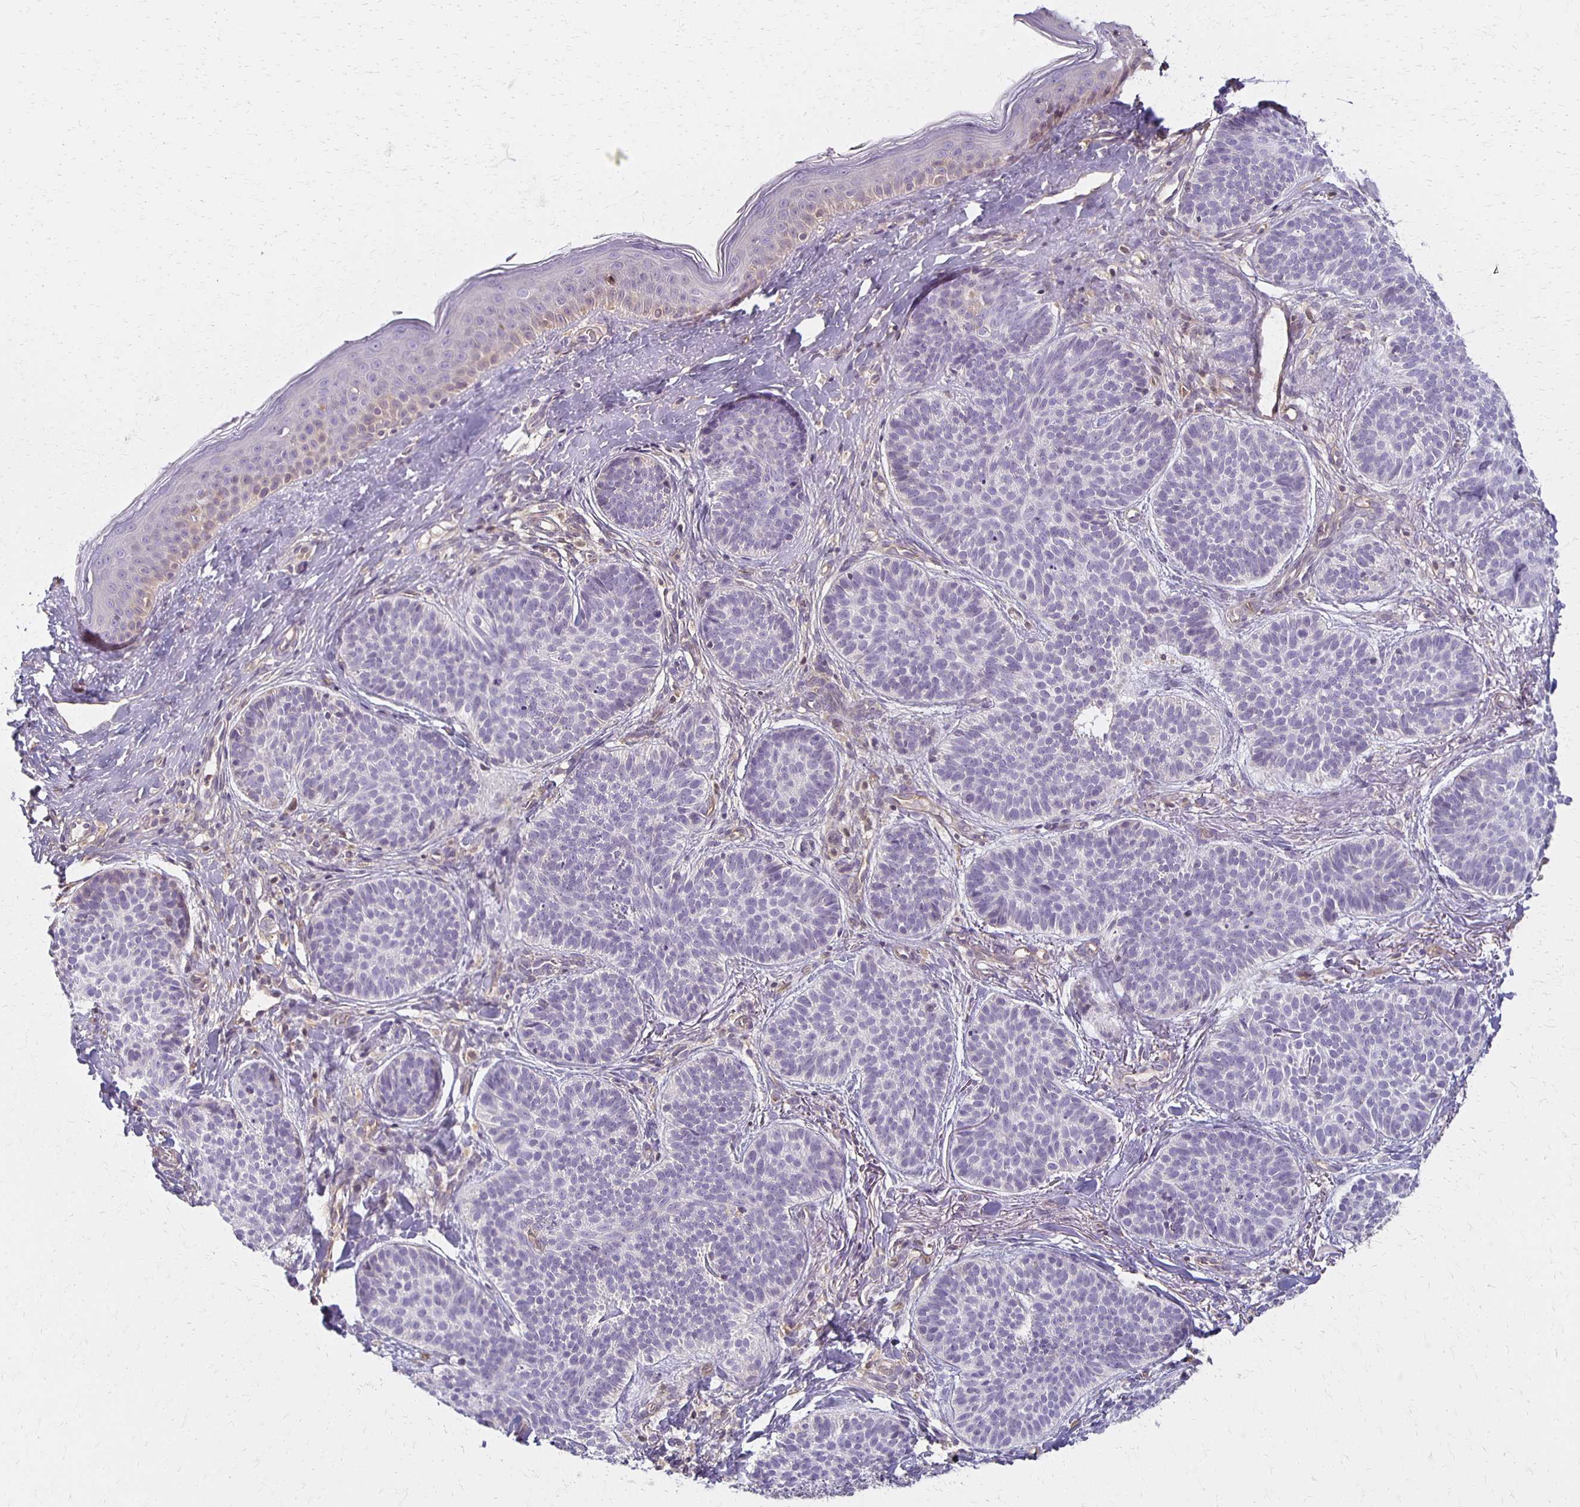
{"staining": {"intensity": "negative", "quantity": "none", "location": "none"}, "tissue": "skin cancer", "cell_type": "Tumor cells", "image_type": "cancer", "snomed": [{"axis": "morphology", "description": "Basal cell carcinoma"}, {"axis": "topography", "description": "Skin"}], "caption": "Immunohistochemical staining of basal cell carcinoma (skin) exhibits no significant staining in tumor cells. (DAB (3,3'-diaminobenzidine) IHC, high magnification).", "gene": "GPX4", "patient": {"sex": "male", "age": 54}}